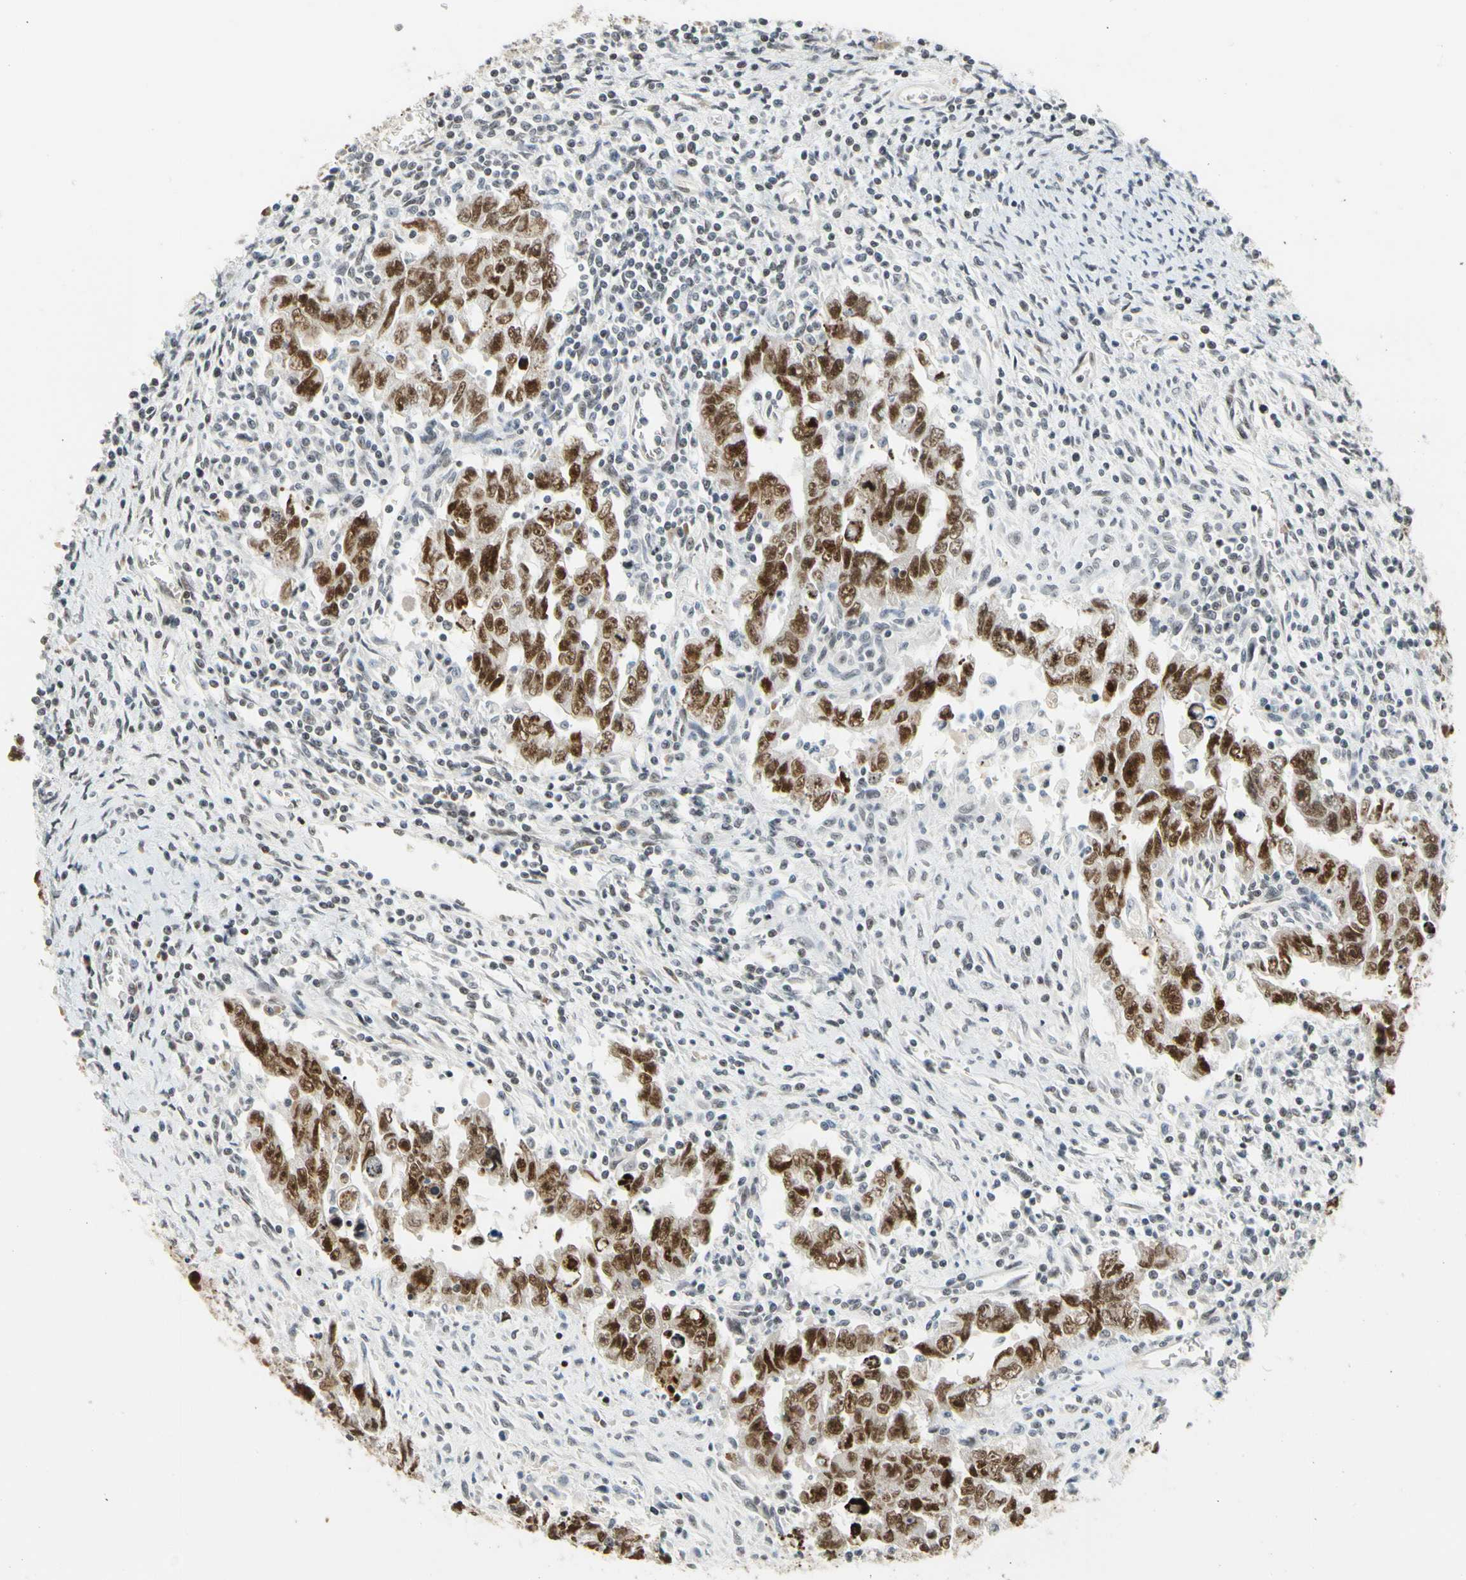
{"staining": {"intensity": "strong", "quantity": ">75%", "location": "nuclear"}, "tissue": "testis cancer", "cell_type": "Tumor cells", "image_type": "cancer", "snomed": [{"axis": "morphology", "description": "Carcinoma, Embryonal, NOS"}, {"axis": "topography", "description": "Testis"}], "caption": "Human embryonal carcinoma (testis) stained with a protein marker displays strong staining in tumor cells.", "gene": "ZSCAN16", "patient": {"sex": "male", "age": 28}}